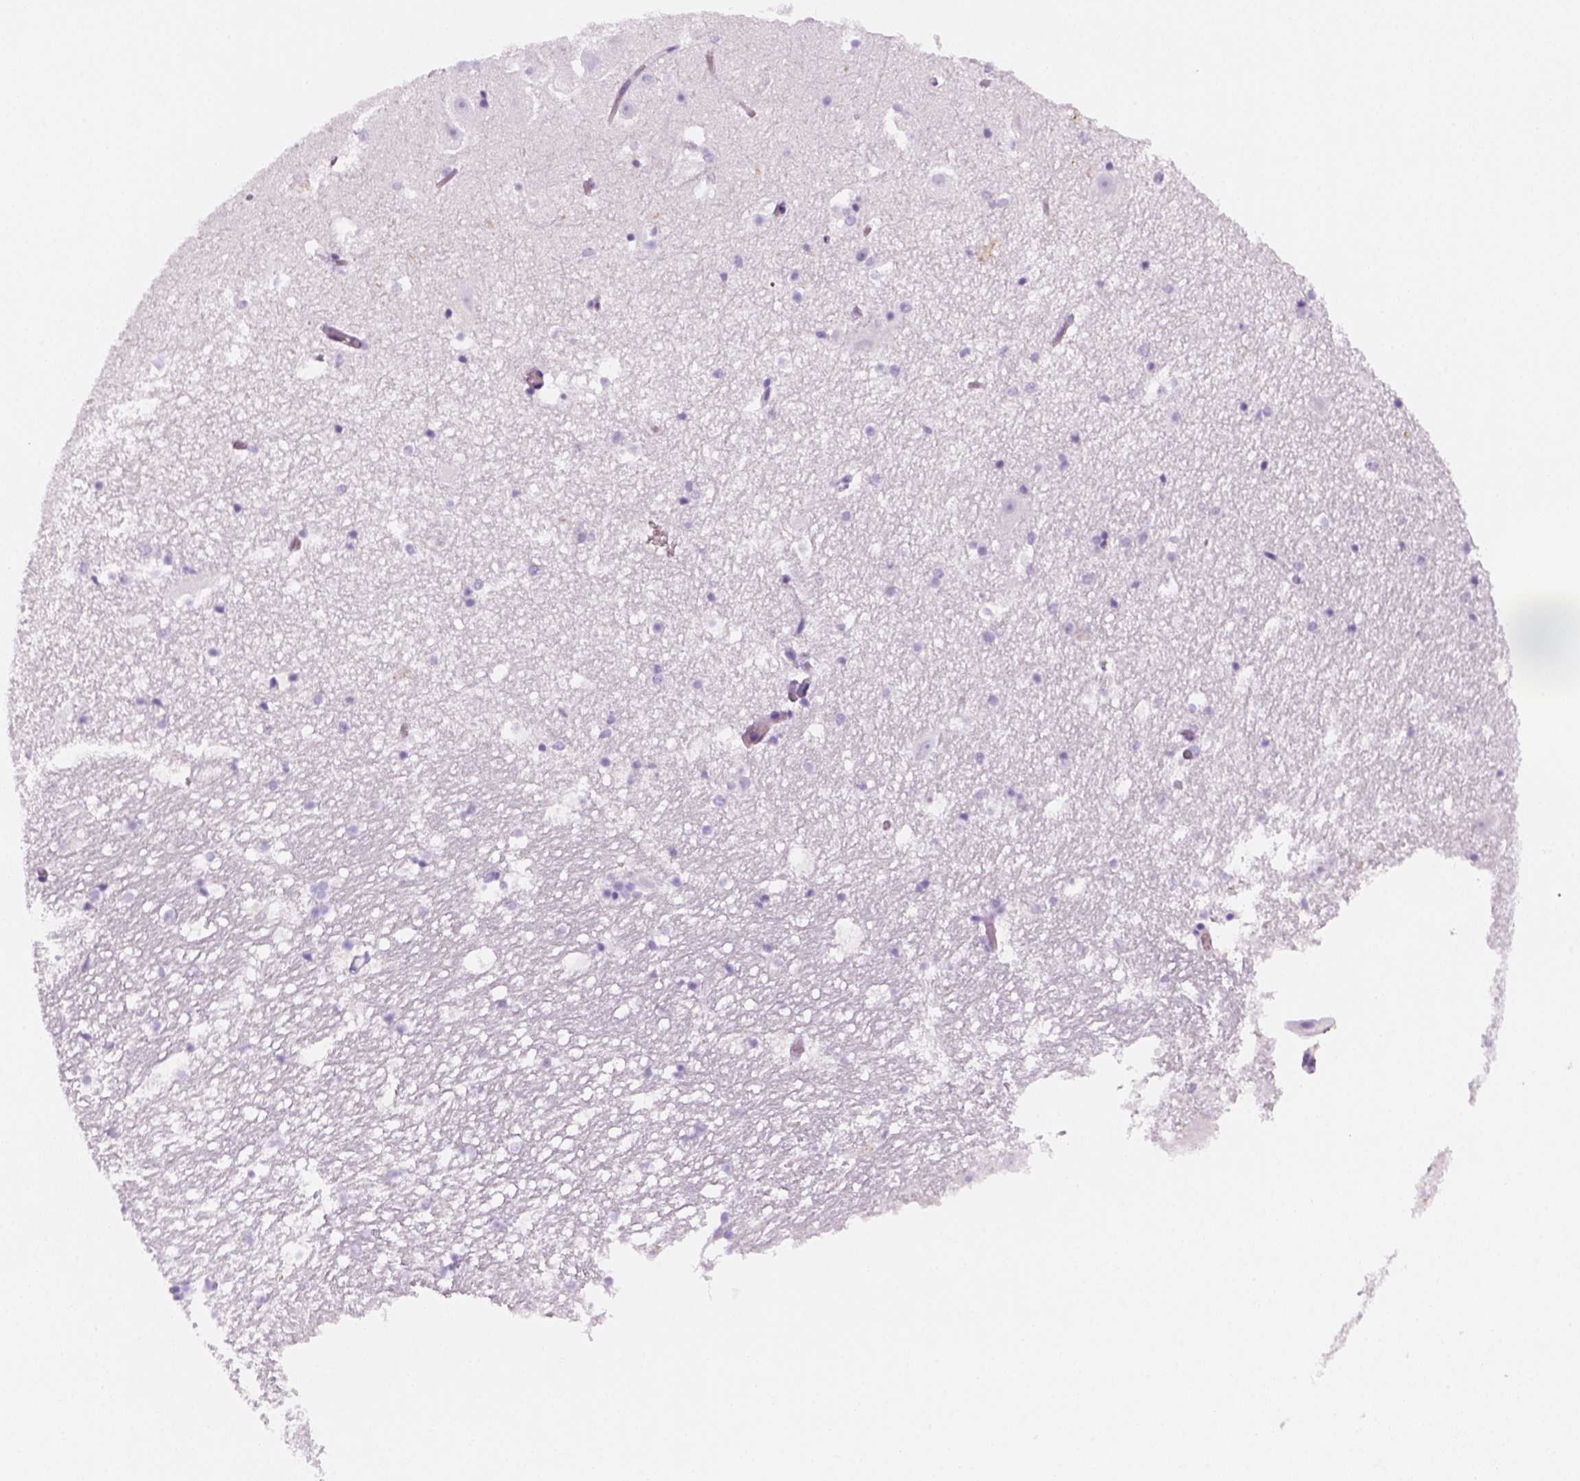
{"staining": {"intensity": "negative", "quantity": "none", "location": "none"}, "tissue": "hippocampus", "cell_type": "Glial cells", "image_type": "normal", "snomed": [{"axis": "morphology", "description": "Normal tissue, NOS"}, {"axis": "topography", "description": "Hippocampus"}], "caption": "Immunohistochemistry (IHC) of unremarkable hippocampus displays no positivity in glial cells.", "gene": "AQP3", "patient": {"sex": "male", "age": 26}}